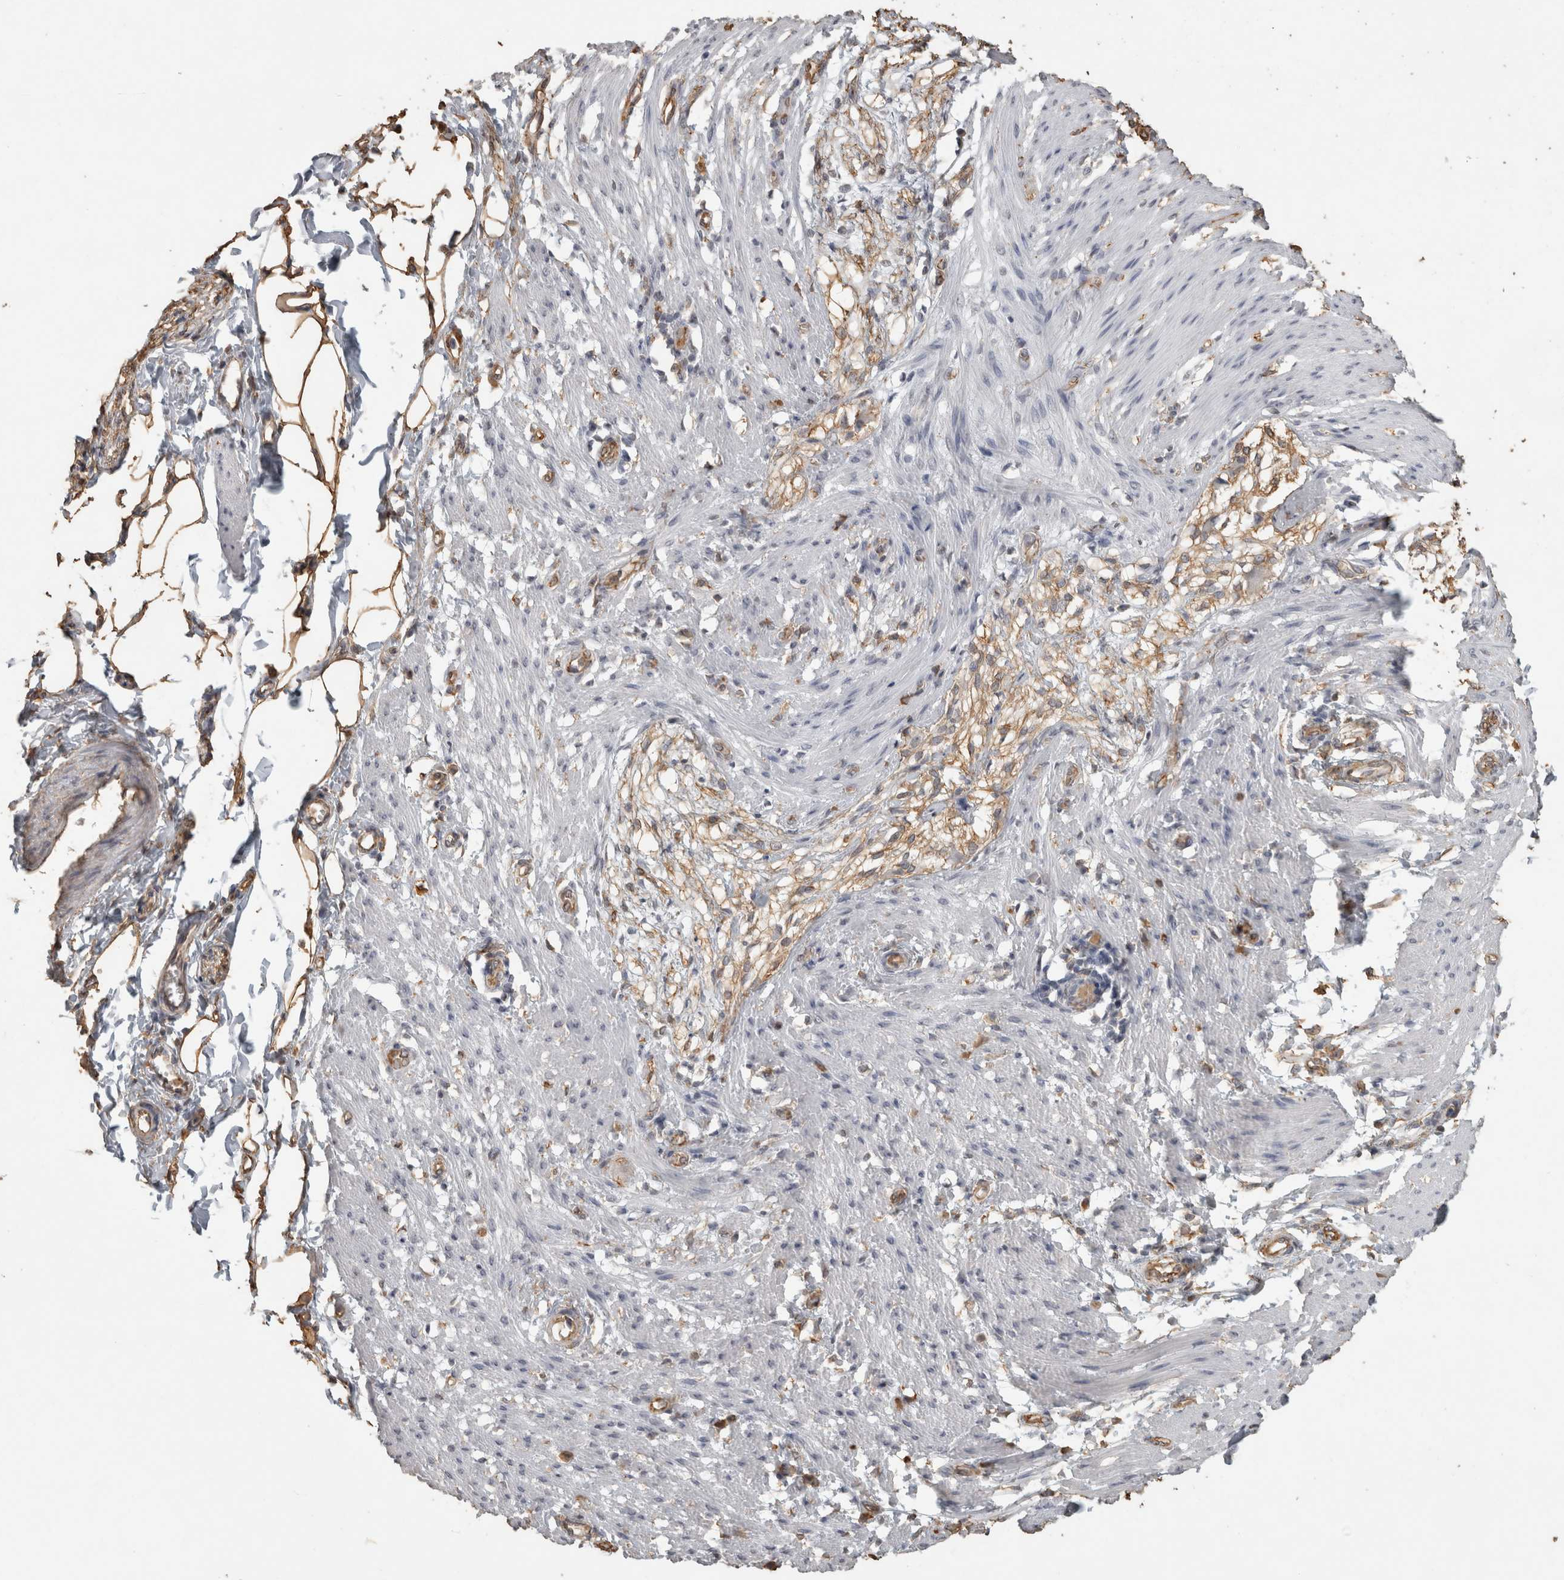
{"staining": {"intensity": "negative", "quantity": "none", "location": "none"}, "tissue": "smooth muscle", "cell_type": "Smooth muscle cells", "image_type": "normal", "snomed": [{"axis": "morphology", "description": "Normal tissue, NOS"}, {"axis": "morphology", "description": "Adenocarcinoma, NOS"}, {"axis": "topography", "description": "Smooth muscle"}, {"axis": "topography", "description": "Colon"}], "caption": "There is no significant expression in smooth muscle cells of smooth muscle. Nuclei are stained in blue.", "gene": "REPS2", "patient": {"sex": "male", "age": 14}}